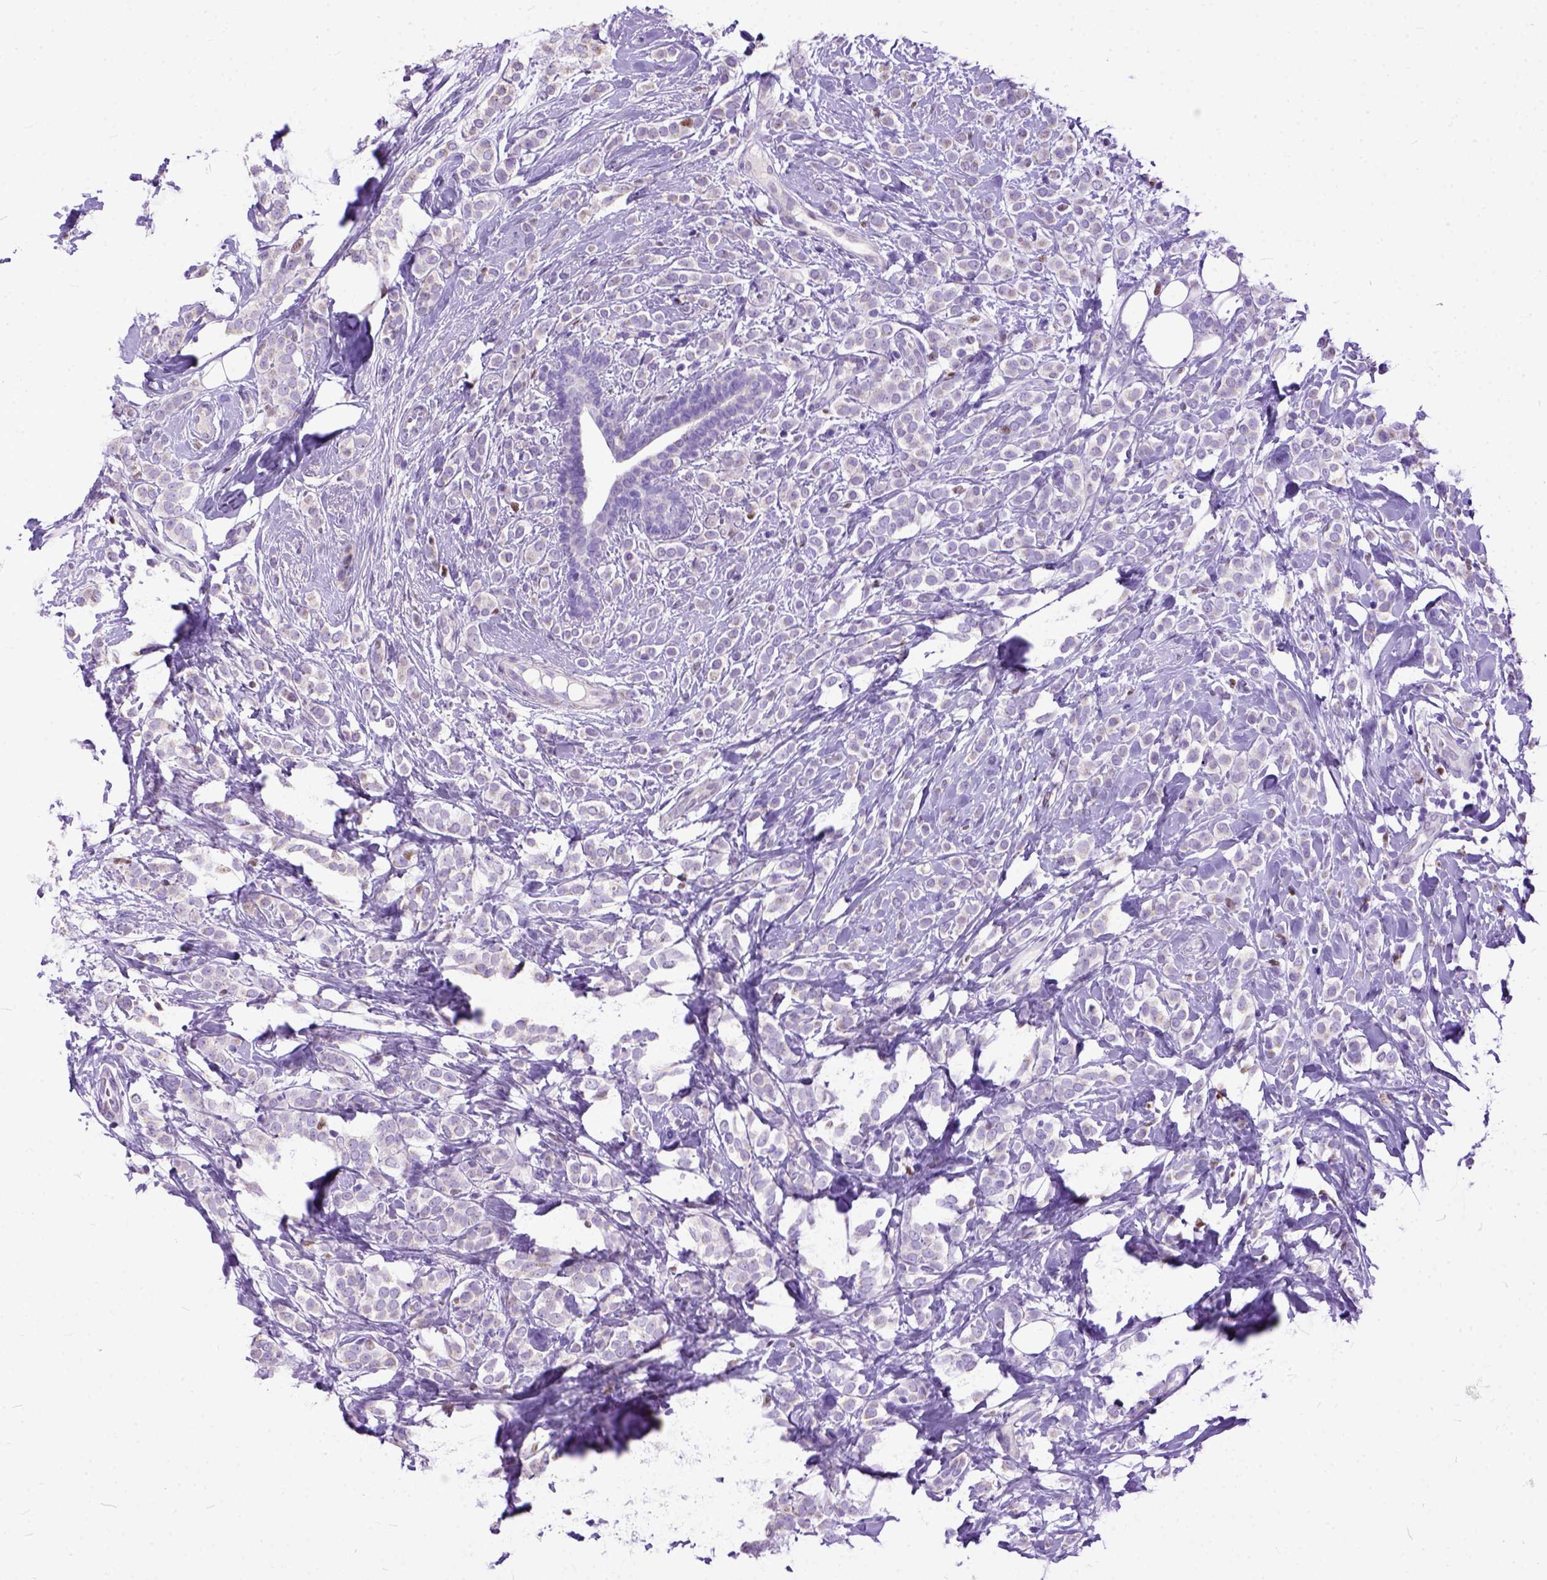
{"staining": {"intensity": "negative", "quantity": "none", "location": "none"}, "tissue": "breast cancer", "cell_type": "Tumor cells", "image_type": "cancer", "snomed": [{"axis": "morphology", "description": "Lobular carcinoma"}, {"axis": "topography", "description": "Breast"}], "caption": "Human breast cancer stained for a protein using IHC displays no positivity in tumor cells.", "gene": "CRB1", "patient": {"sex": "female", "age": 49}}